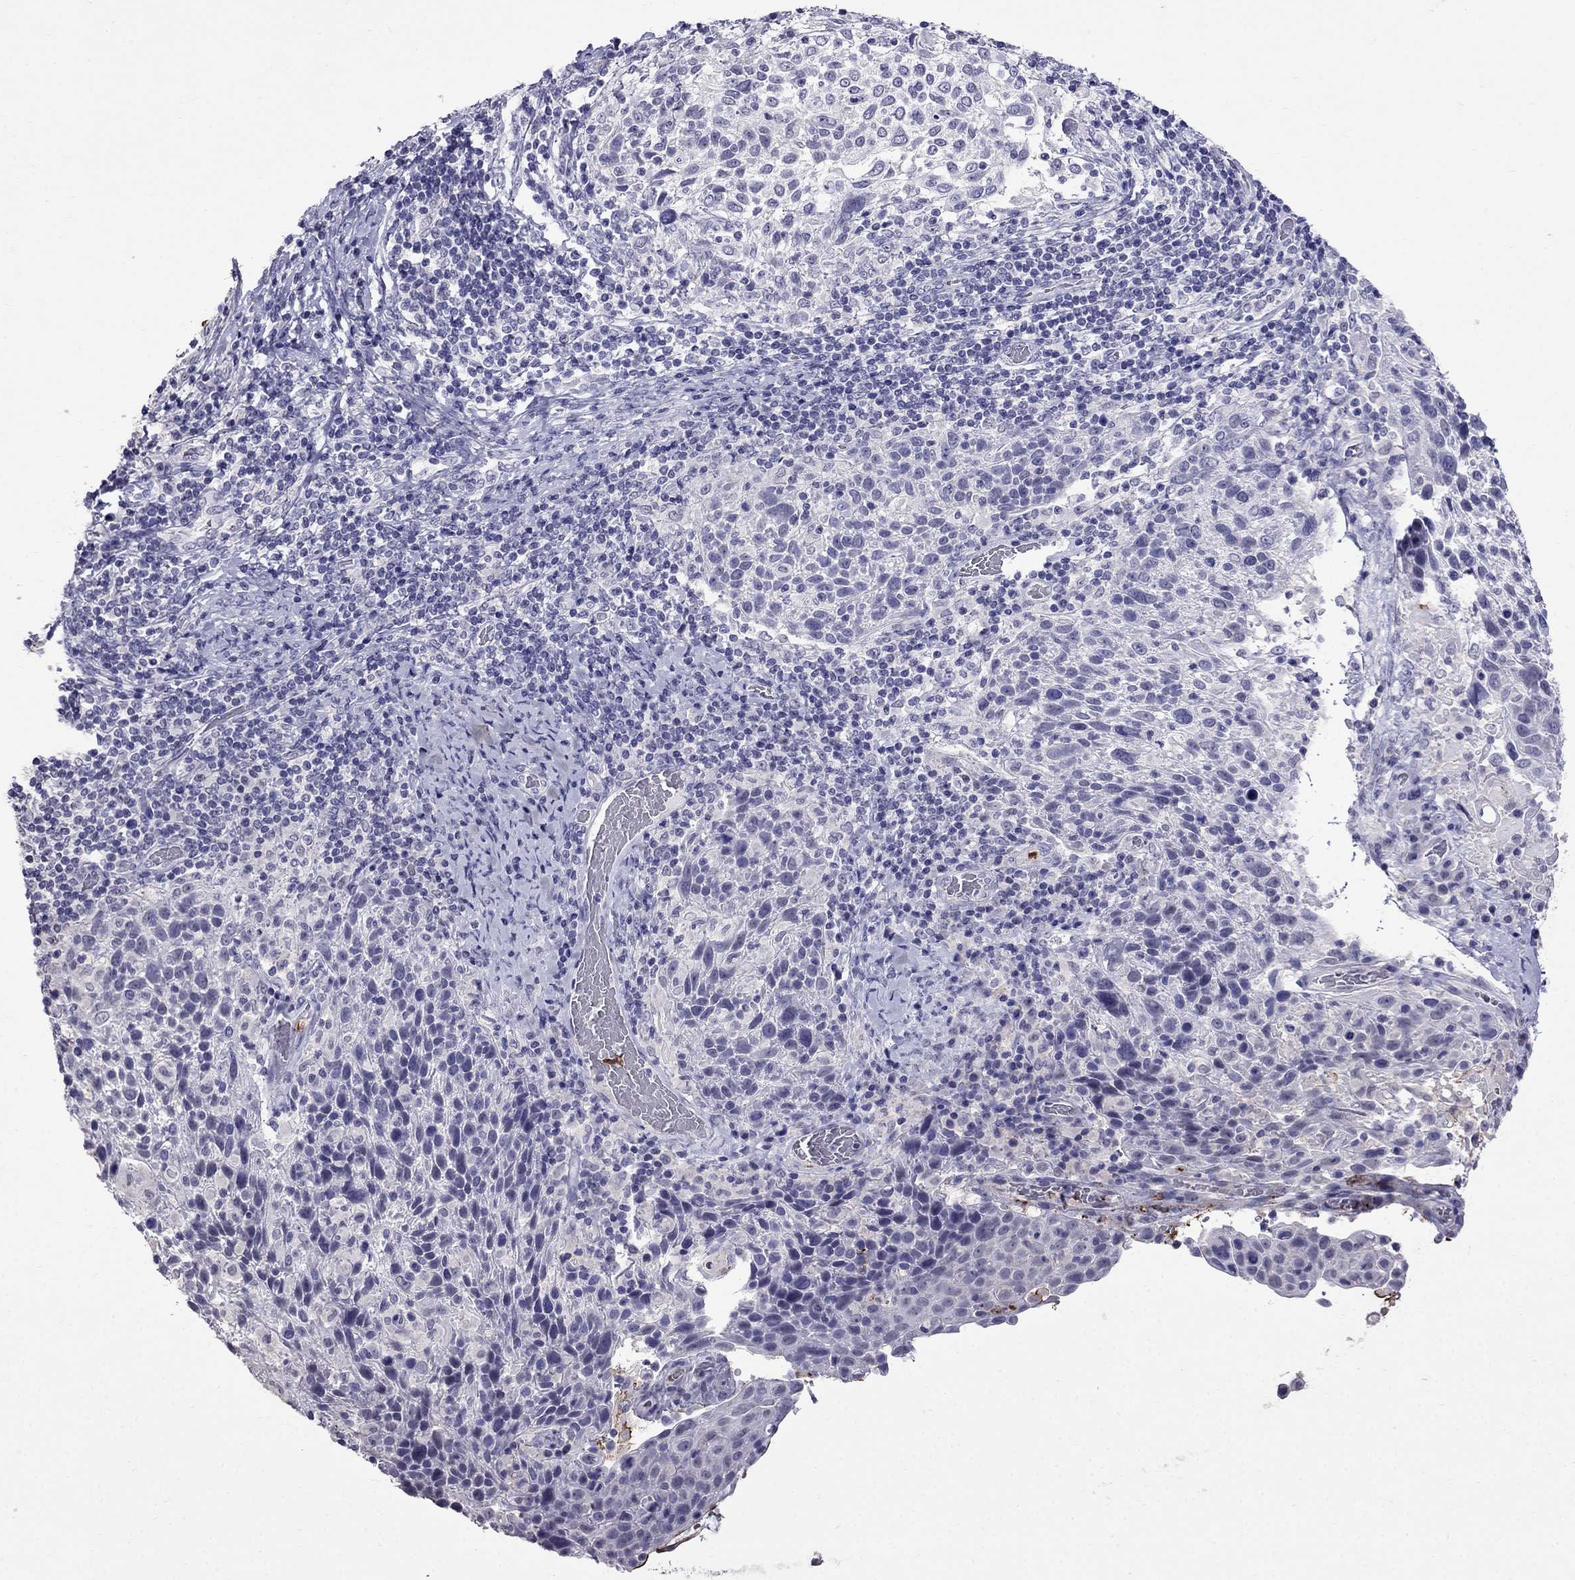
{"staining": {"intensity": "negative", "quantity": "none", "location": "none"}, "tissue": "cervical cancer", "cell_type": "Tumor cells", "image_type": "cancer", "snomed": [{"axis": "morphology", "description": "Squamous cell carcinoma, NOS"}, {"axis": "topography", "description": "Cervix"}], "caption": "Protein analysis of cervical cancer (squamous cell carcinoma) reveals no significant expression in tumor cells.", "gene": "OLFM4", "patient": {"sex": "female", "age": 61}}